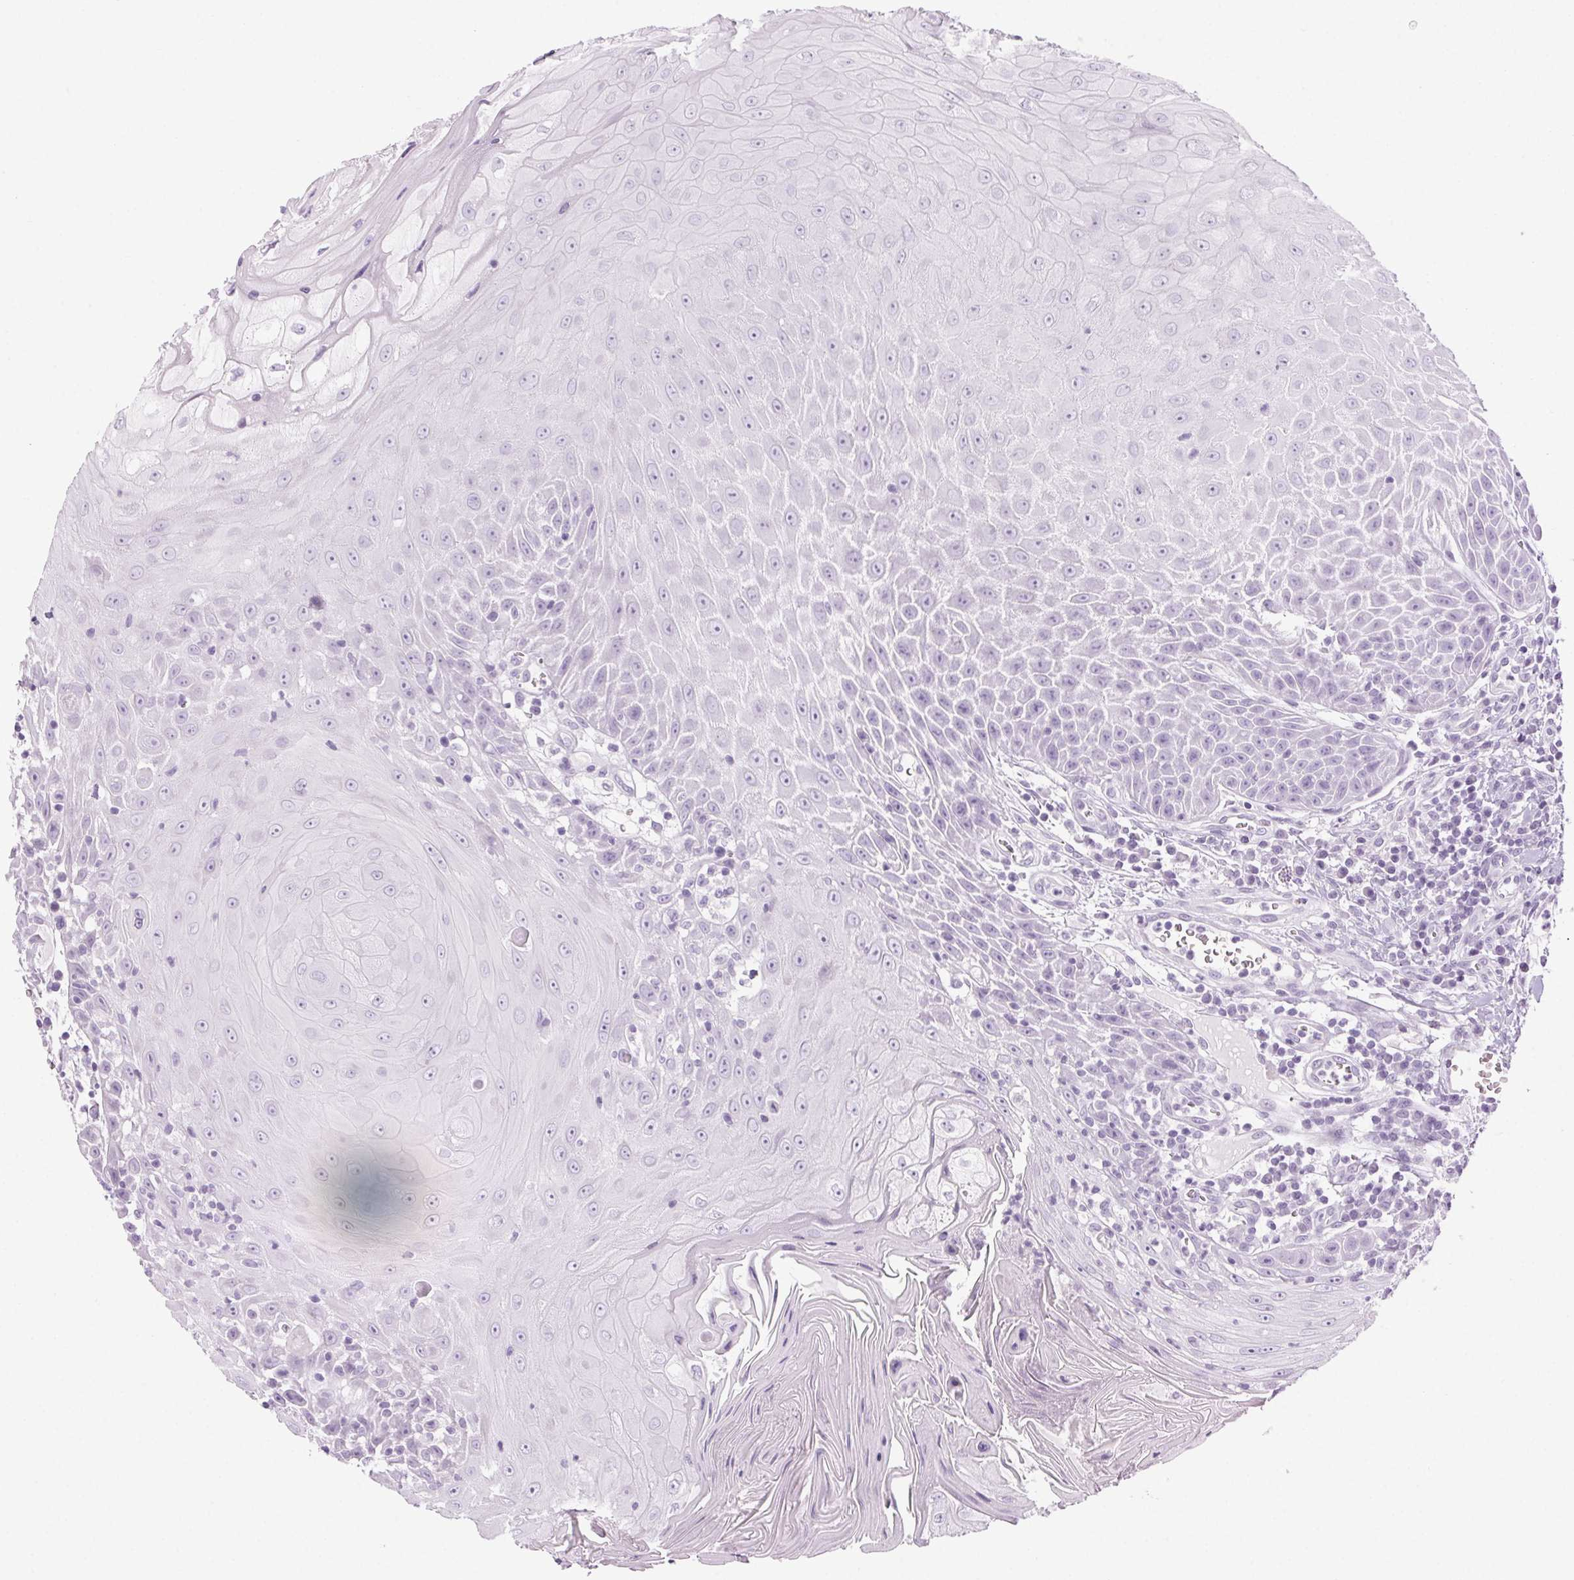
{"staining": {"intensity": "negative", "quantity": "none", "location": "none"}, "tissue": "head and neck cancer", "cell_type": "Tumor cells", "image_type": "cancer", "snomed": [{"axis": "morphology", "description": "Squamous cell carcinoma, NOS"}, {"axis": "topography", "description": "Head-Neck"}], "caption": "Immunohistochemistry micrograph of human head and neck cancer stained for a protein (brown), which shows no positivity in tumor cells.", "gene": "LRP2", "patient": {"sex": "male", "age": 52}}